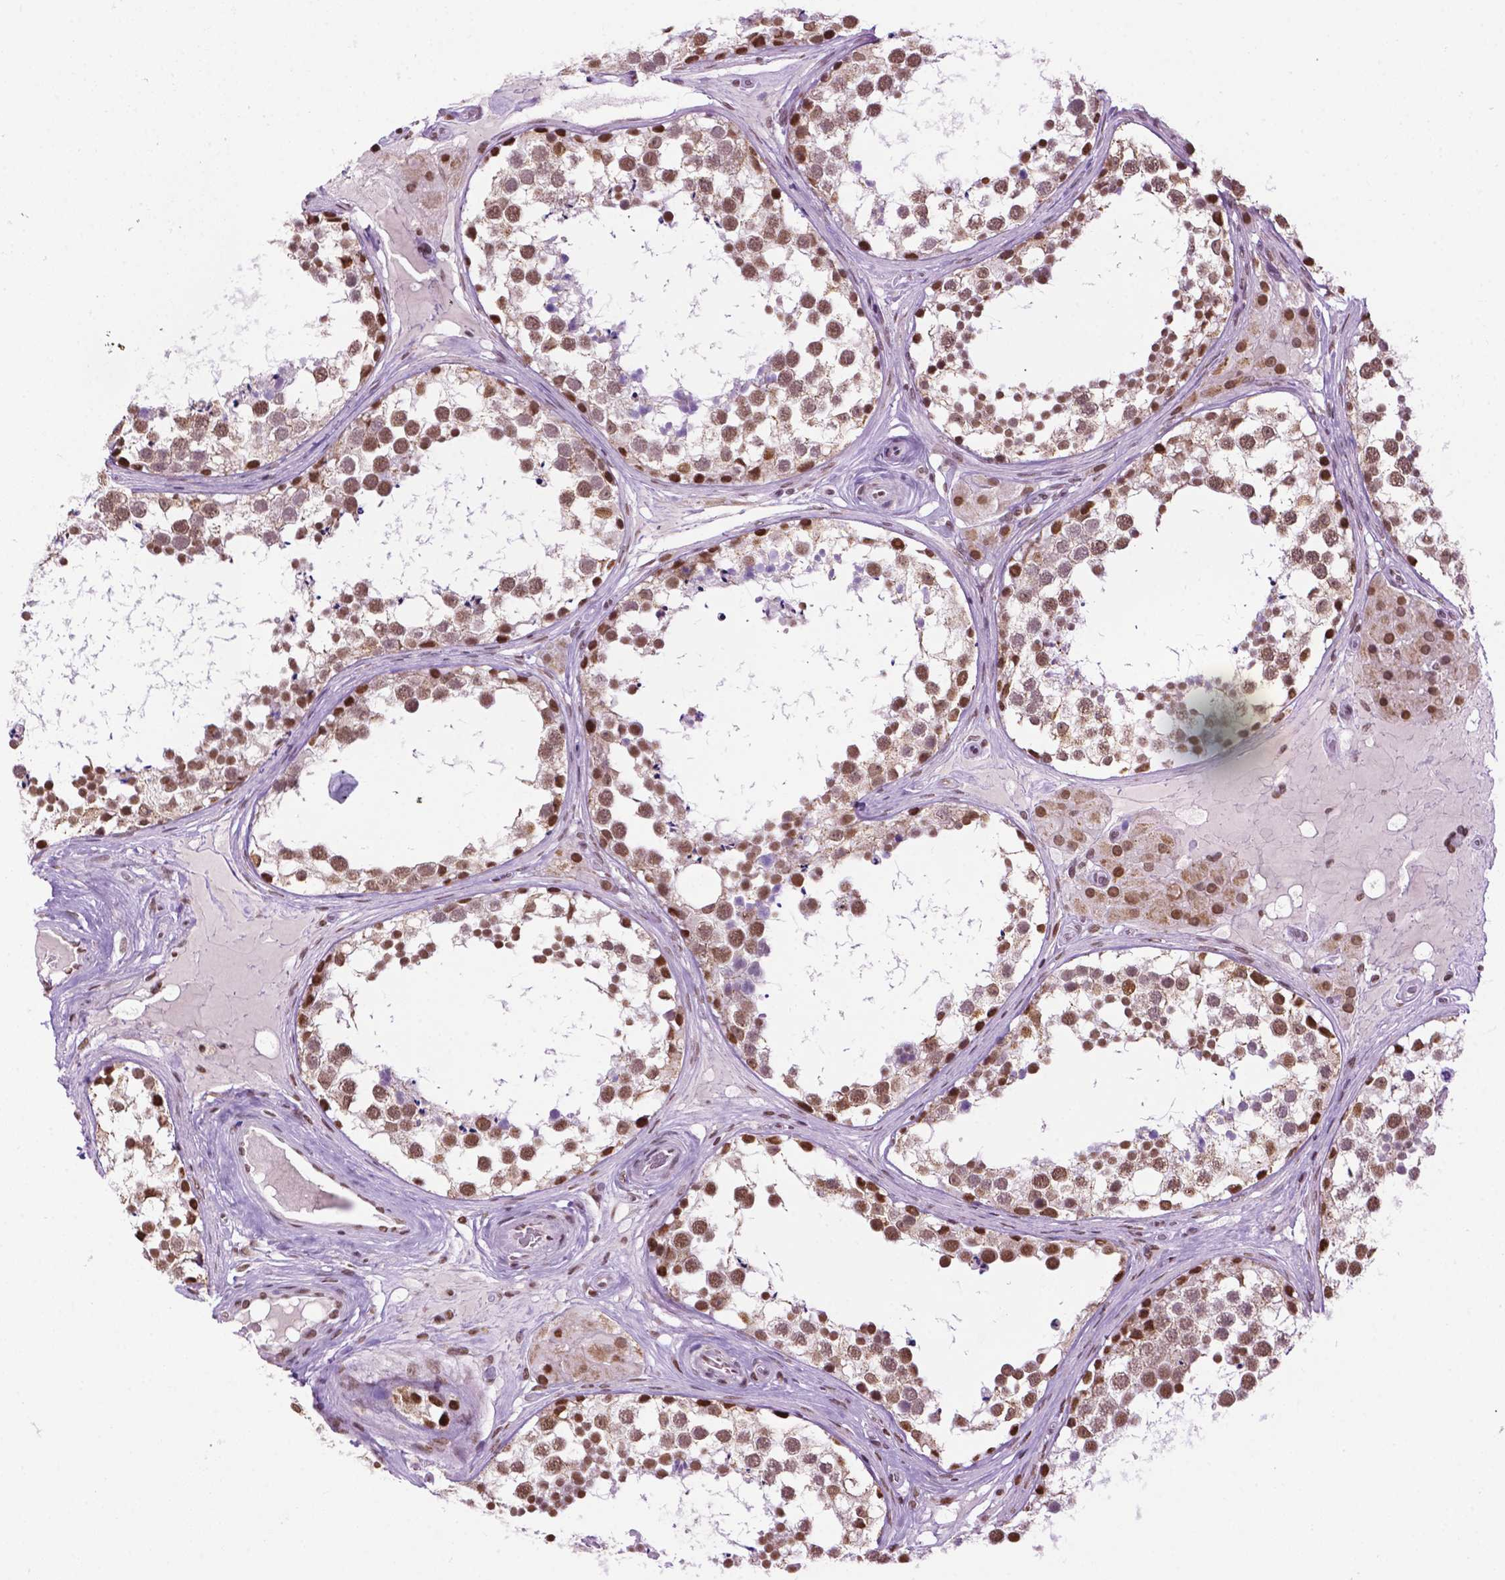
{"staining": {"intensity": "moderate", "quantity": ">75%", "location": "nuclear"}, "tissue": "testis", "cell_type": "Cells in seminiferous ducts", "image_type": "normal", "snomed": [{"axis": "morphology", "description": "Normal tissue, NOS"}, {"axis": "morphology", "description": "Seminoma, NOS"}, {"axis": "topography", "description": "Testis"}], "caption": "Immunohistochemical staining of unremarkable human testis reveals >75% levels of moderate nuclear protein expression in approximately >75% of cells in seminiferous ducts.", "gene": "COL23A1", "patient": {"sex": "male", "age": 65}}